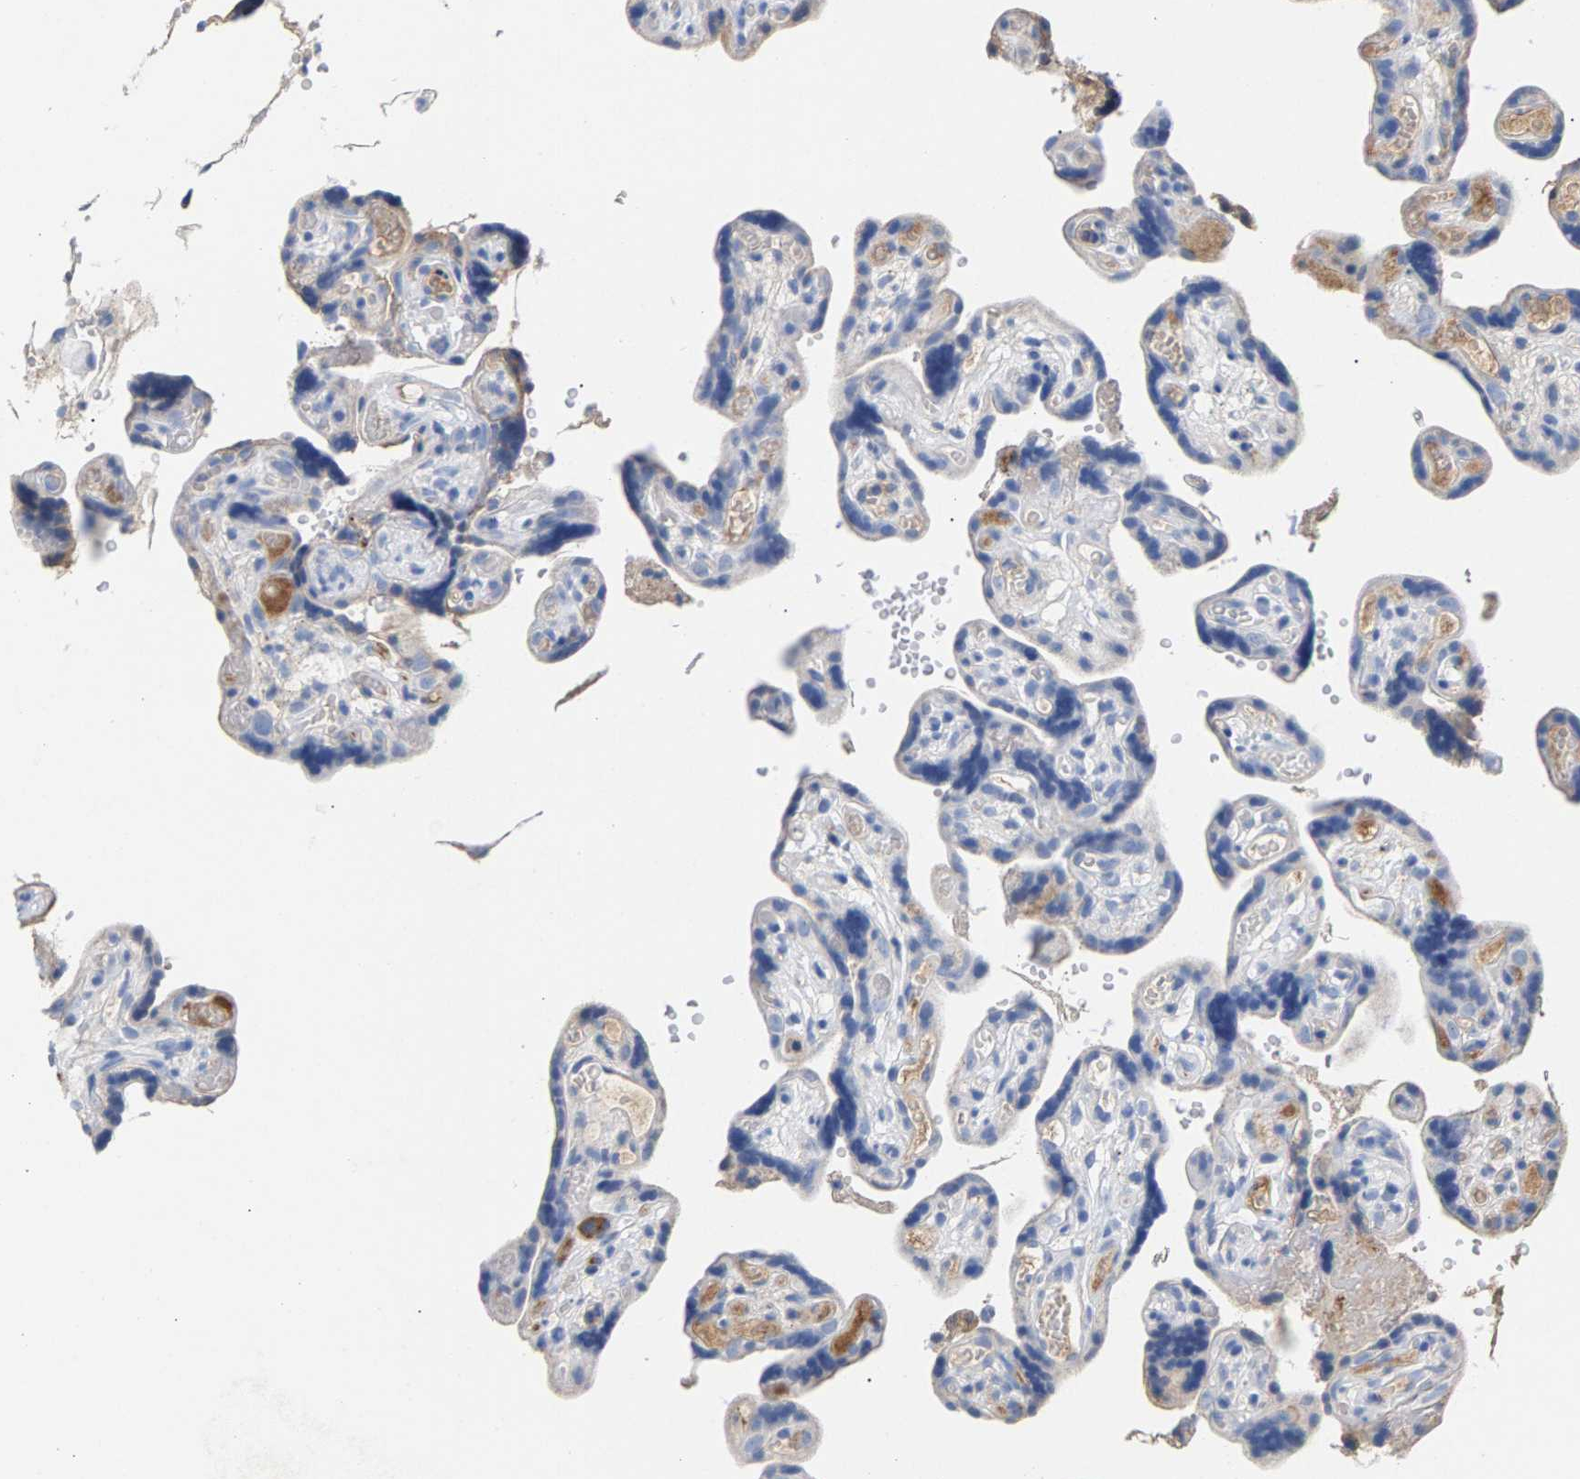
{"staining": {"intensity": "negative", "quantity": "none", "location": "none"}, "tissue": "placenta", "cell_type": "Decidual cells", "image_type": "normal", "snomed": [{"axis": "morphology", "description": "Normal tissue, NOS"}, {"axis": "topography", "description": "Placenta"}], "caption": "The IHC image has no significant staining in decidual cells of placenta. (DAB (3,3'-diaminobenzidine) IHC visualized using brightfield microscopy, high magnification).", "gene": "APOH", "patient": {"sex": "female", "age": 30}}